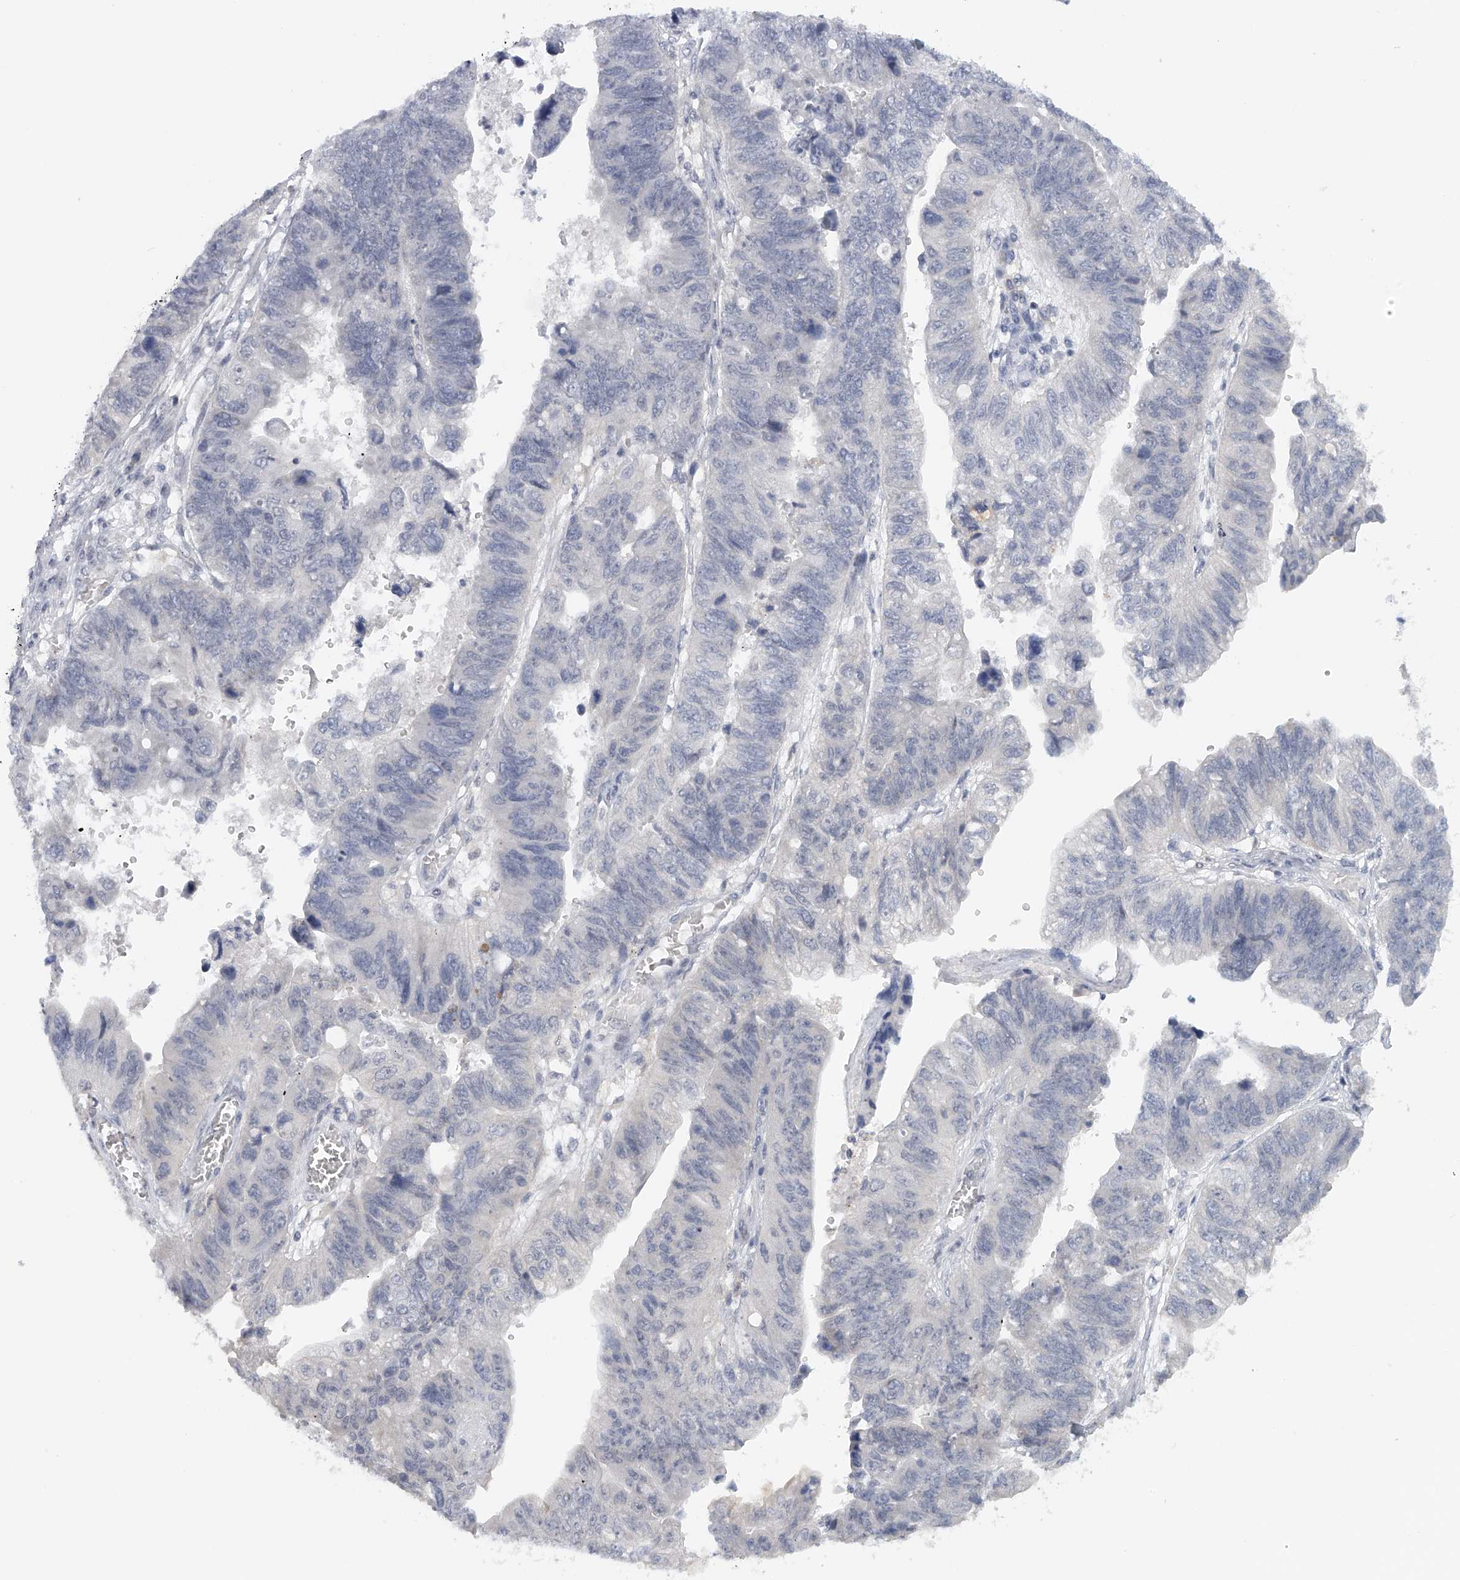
{"staining": {"intensity": "negative", "quantity": "none", "location": "none"}, "tissue": "stomach cancer", "cell_type": "Tumor cells", "image_type": "cancer", "snomed": [{"axis": "morphology", "description": "Adenocarcinoma, NOS"}, {"axis": "topography", "description": "Stomach"}], "caption": "Immunohistochemistry (IHC) micrograph of neoplastic tissue: adenocarcinoma (stomach) stained with DAB reveals no significant protein expression in tumor cells. Brightfield microscopy of IHC stained with DAB (3,3'-diaminobenzidine) (brown) and hematoxylin (blue), captured at high magnification.", "gene": "DDX43", "patient": {"sex": "male", "age": 59}}